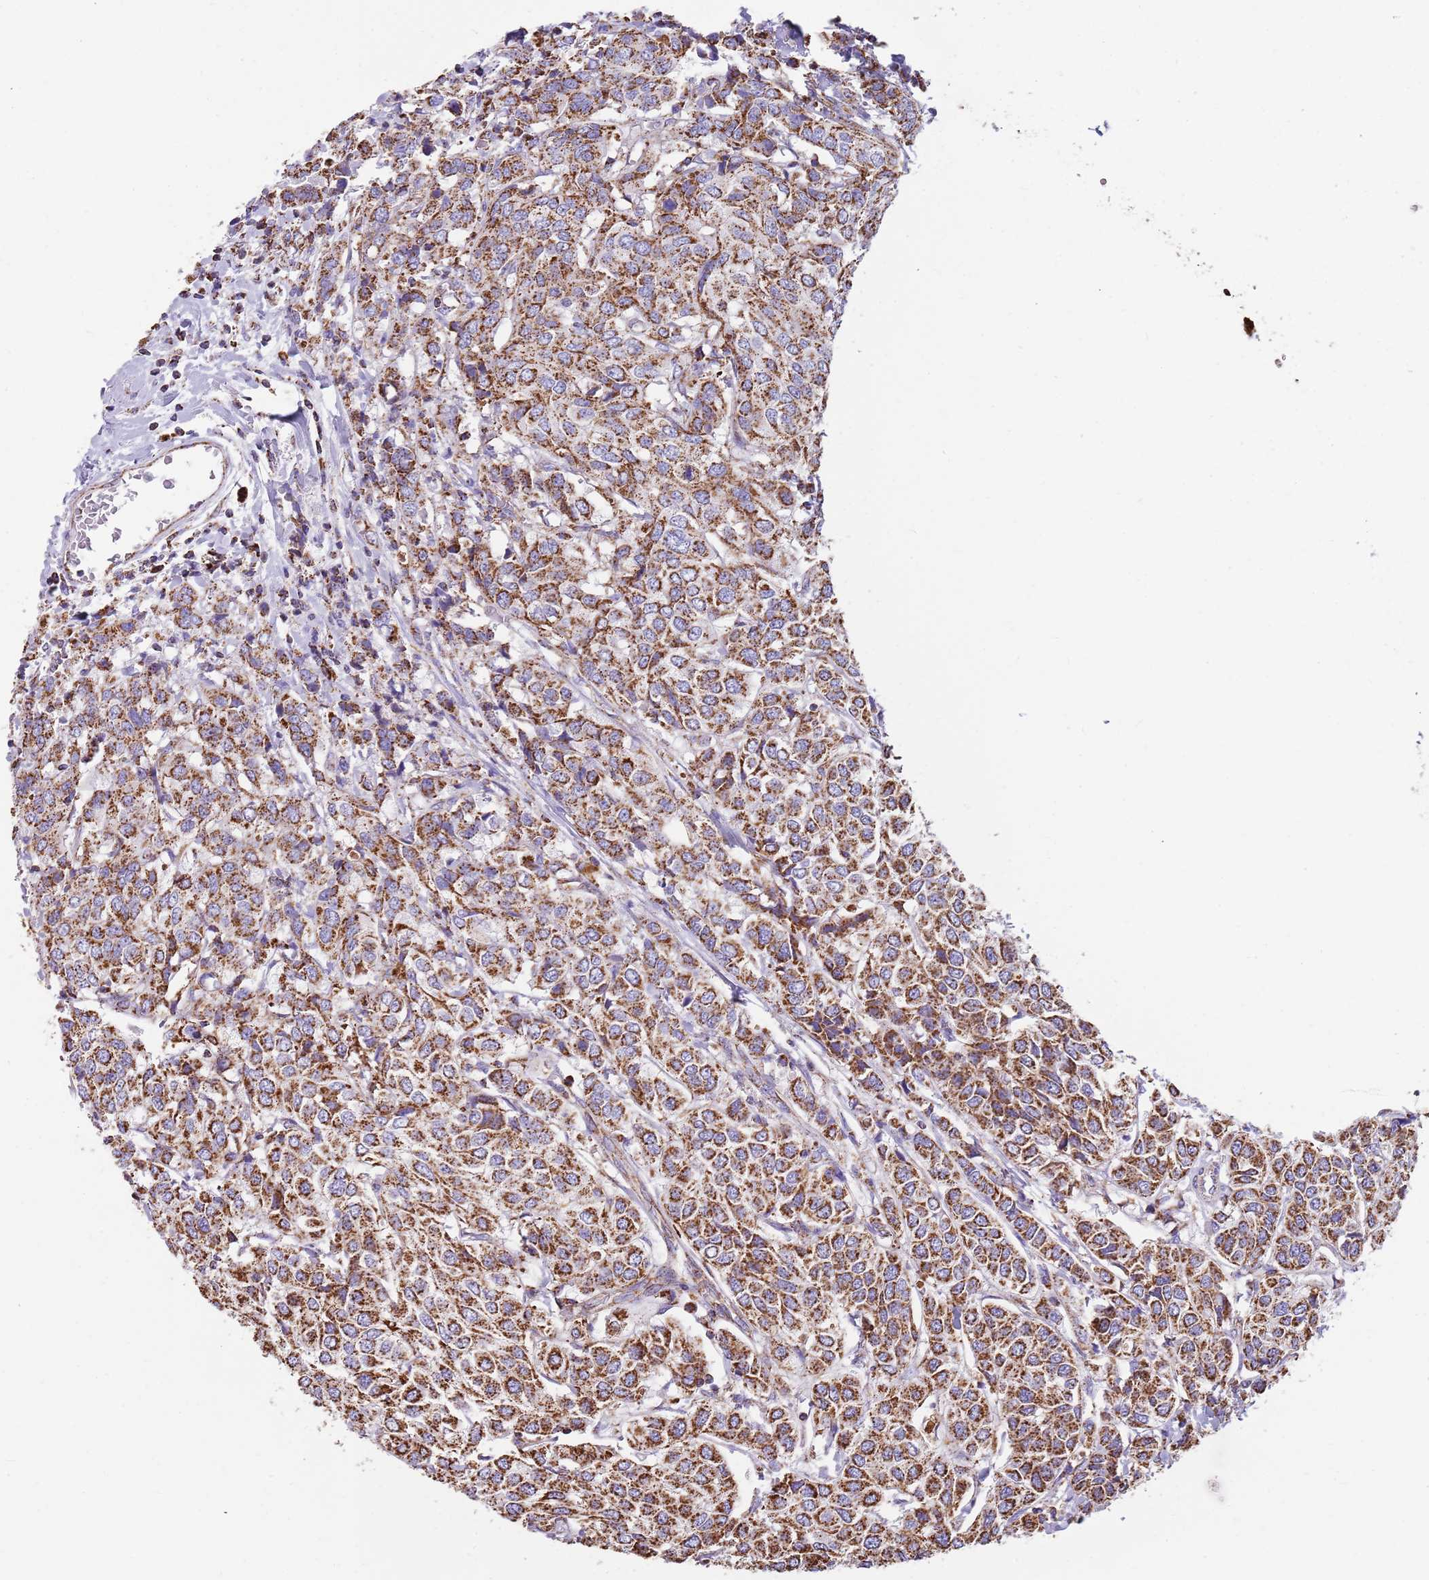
{"staining": {"intensity": "strong", "quantity": ">75%", "location": "cytoplasmic/membranous"}, "tissue": "breast cancer", "cell_type": "Tumor cells", "image_type": "cancer", "snomed": [{"axis": "morphology", "description": "Duct carcinoma"}, {"axis": "topography", "description": "Breast"}], "caption": "Human breast intraductal carcinoma stained with a brown dye demonstrates strong cytoplasmic/membranous positive positivity in approximately >75% of tumor cells.", "gene": "TTLL1", "patient": {"sex": "female", "age": 55}}